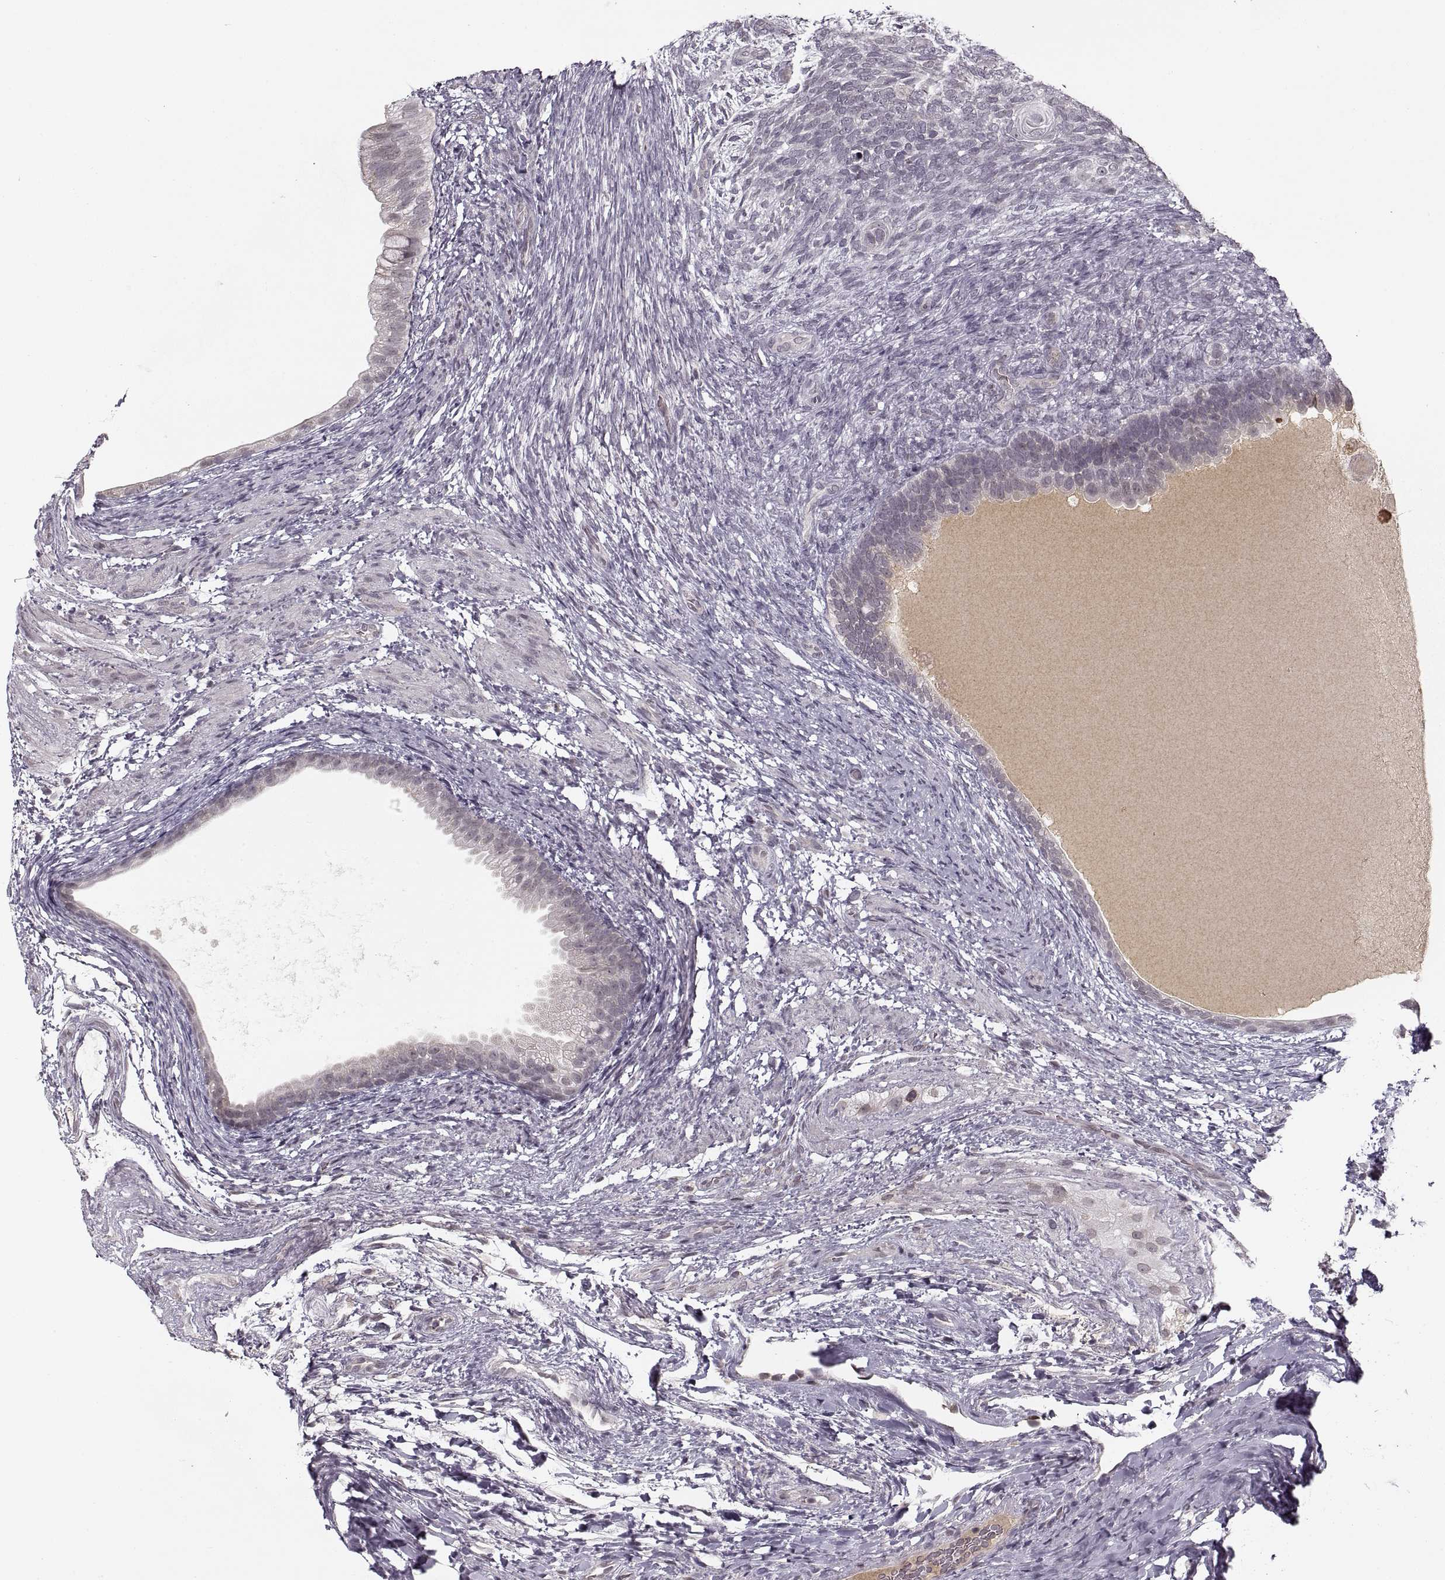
{"staining": {"intensity": "negative", "quantity": "none", "location": "none"}, "tissue": "testis cancer", "cell_type": "Tumor cells", "image_type": "cancer", "snomed": [{"axis": "morphology", "description": "Carcinoma, Embryonal, NOS"}, {"axis": "topography", "description": "Testis"}], "caption": "Immunohistochemical staining of human embryonal carcinoma (testis) demonstrates no significant positivity in tumor cells. The staining is performed using DAB (3,3'-diaminobenzidine) brown chromogen with nuclei counter-stained in using hematoxylin.", "gene": "ASIC3", "patient": {"sex": "male", "age": 24}}